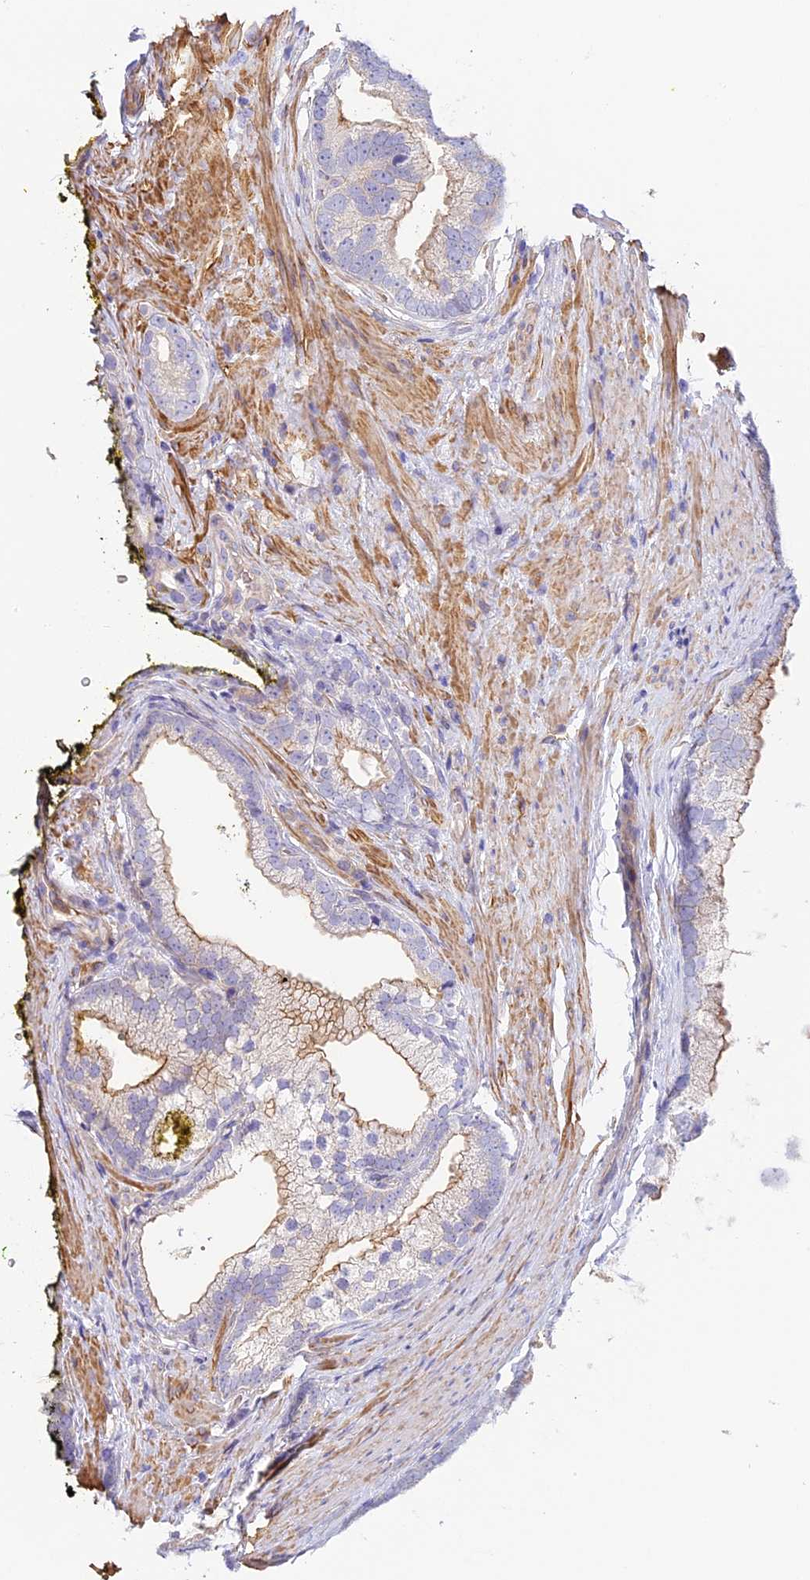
{"staining": {"intensity": "moderate", "quantity": "<25%", "location": "cytoplasmic/membranous"}, "tissue": "prostate cancer", "cell_type": "Tumor cells", "image_type": "cancer", "snomed": [{"axis": "morphology", "description": "Adenocarcinoma, Low grade"}, {"axis": "topography", "description": "Prostate"}], "caption": "Prostate low-grade adenocarcinoma tissue displays moderate cytoplasmic/membranous positivity in about <25% of tumor cells", "gene": "HOMER3", "patient": {"sex": "male", "age": 71}}